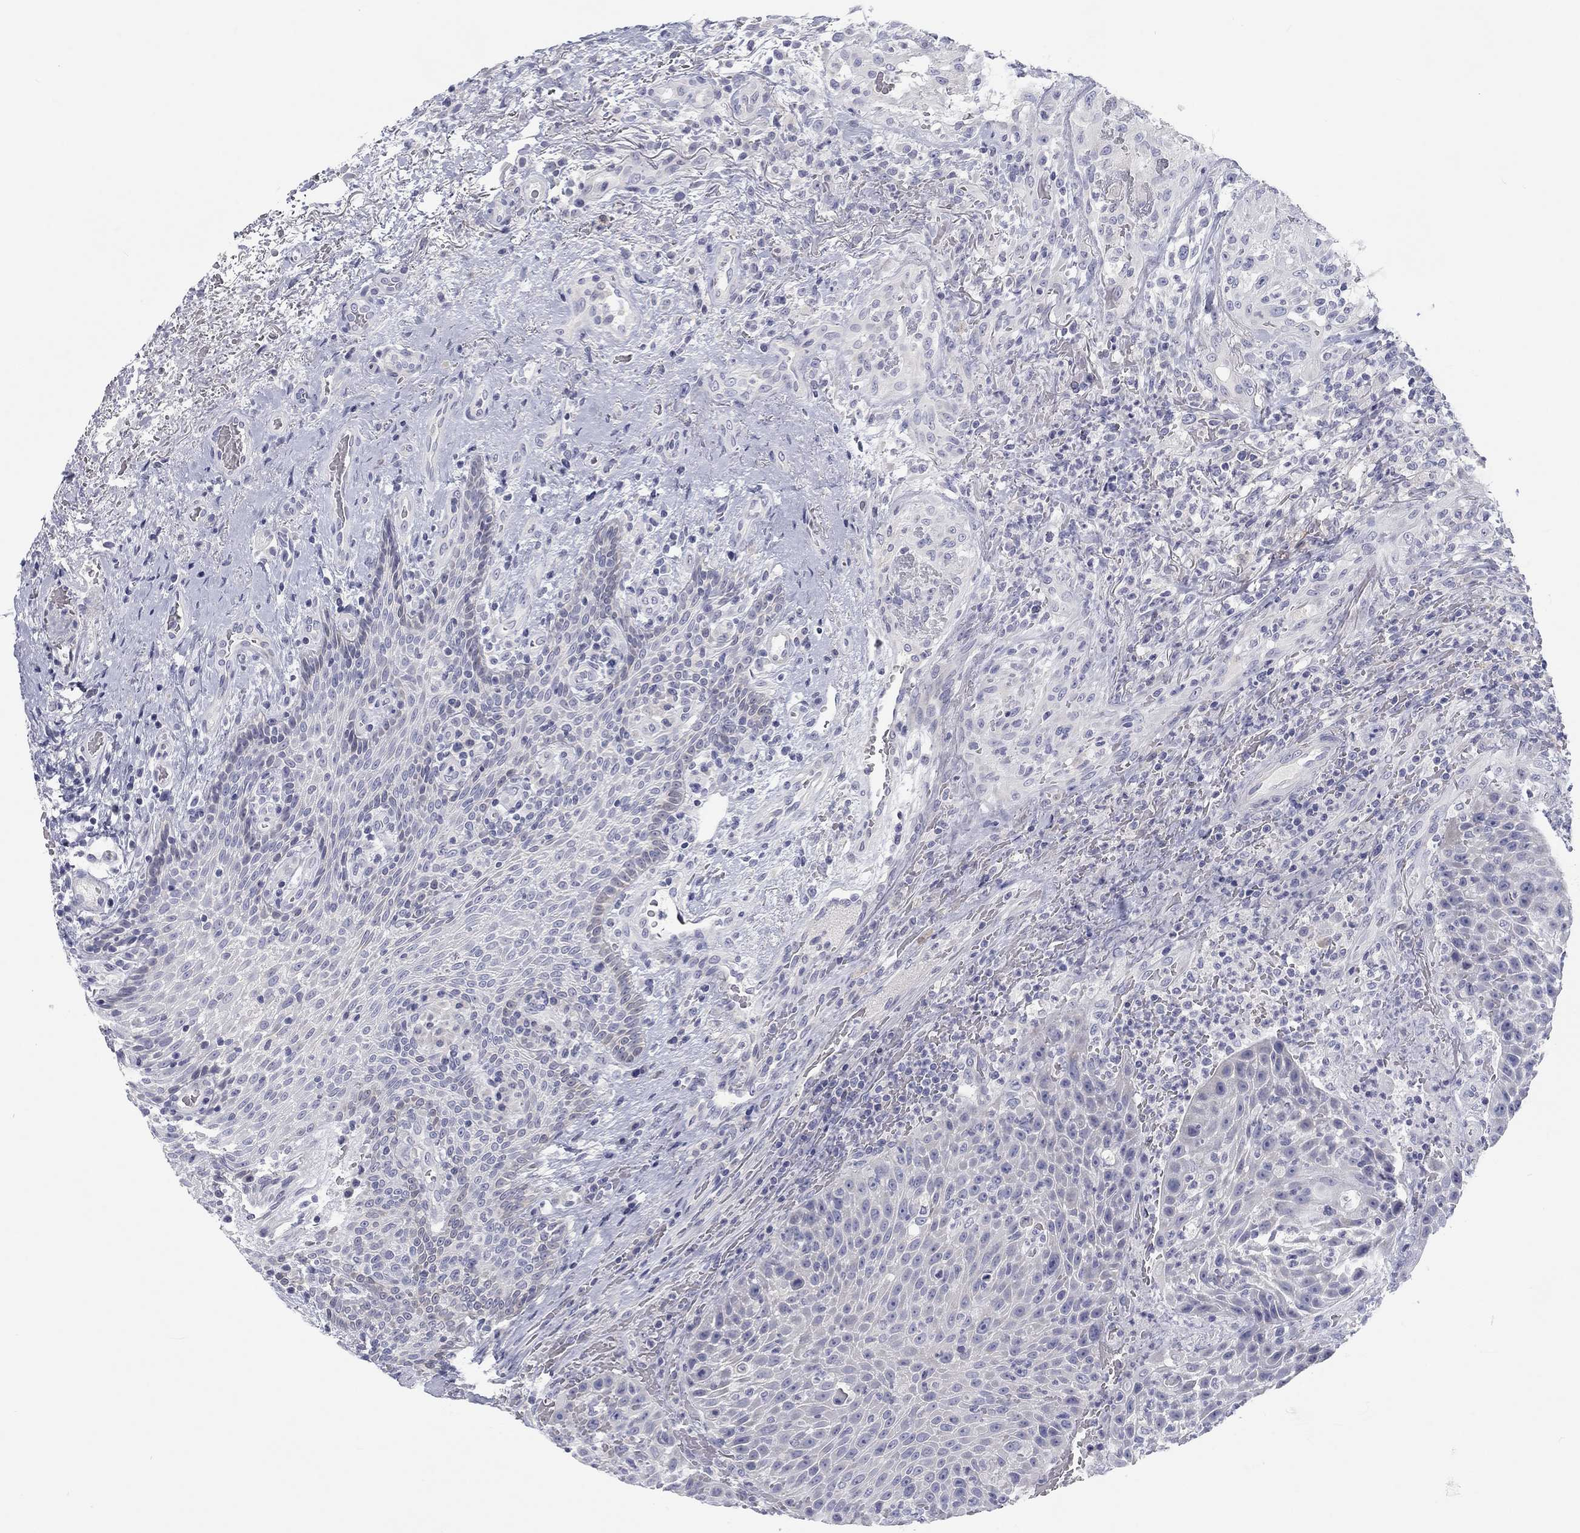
{"staining": {"intensity": "negative", "quantity": "none", "location": "none"}, "tissue": "head and neck cancer", "cell_type": "Tumor cells", "image_type": "cancer", "snomed": [{"axis": "morphology", "description": "Squamous cell carcinoma, NOS"}, {"axis": "topography", "description": "Head-Neck"}], "caption": "High power microscopy histopathology image of an IHC micrograph of squamous cell carcinoma (head and neck), revealing no significant positivity in tumor cells. (Immunohistochemistry (ihc), brightfield microscopy, high magnification).", "gene": "CALB1", "patient": {"sex": "male", "age": 69}}